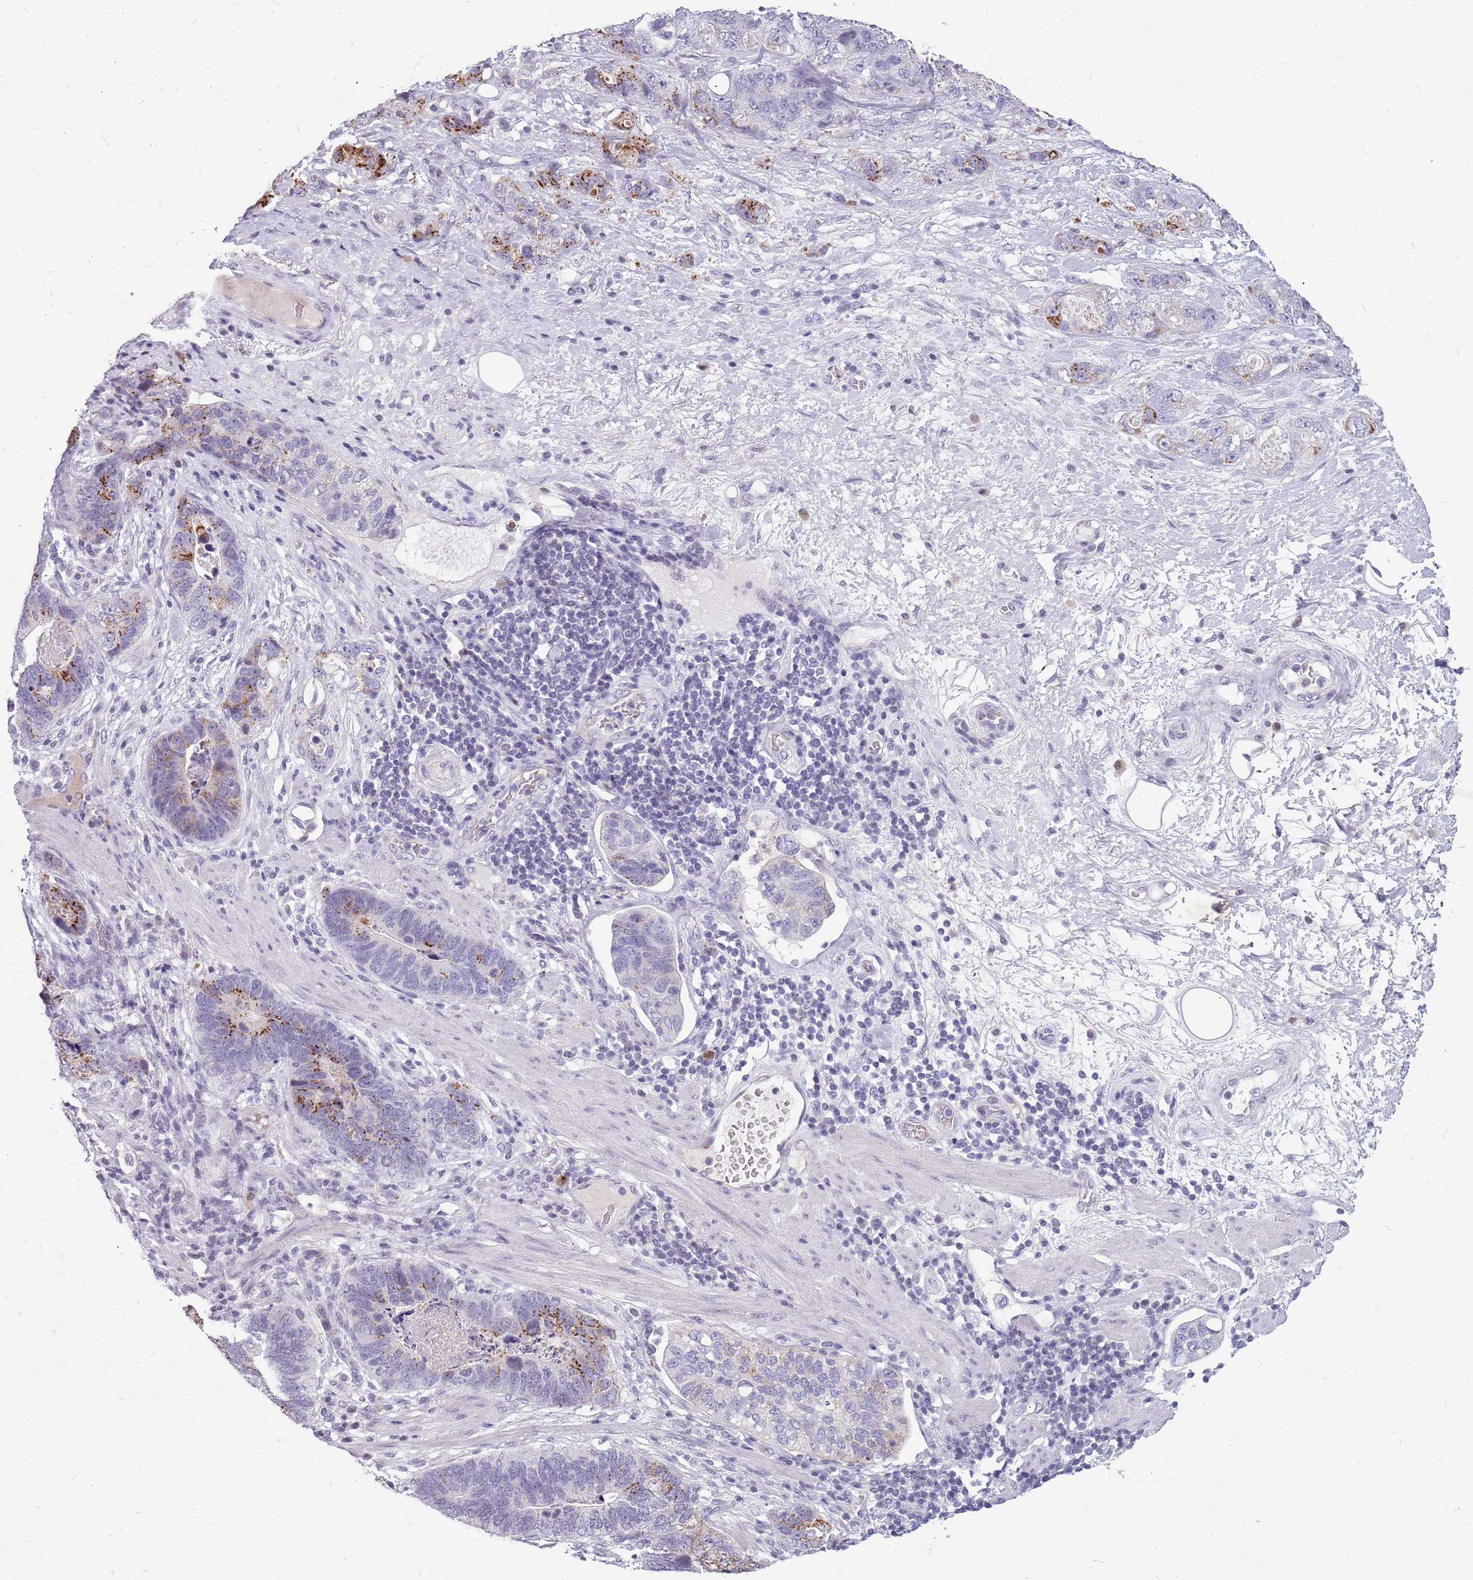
{"staining": {"intensity": "strong", "quantity": "<25%", "location": "cytoplasmic/membranous"}, "tissue": "stomach cancer", "cell_type": "Tumor cells", "image_type": "cancer", "snomed": [{"axis": "morphology", "description": "Normal tissue, NOS"}, {"axis": "morphology", "description": "Adenocarcinoma, NOS"}, {"axis": "topography", "description": "Stomach"}], "caption": "IHC photomicrograph of human stomach cancer (adenocarcinoma) stained for a protein (brown), which demonstrates medium levels of strong cytoplasmic/membranous expression in about <25% of tumor cells.", "gene": "NEK6", "patient": {"sex": "female", "age": 89}}